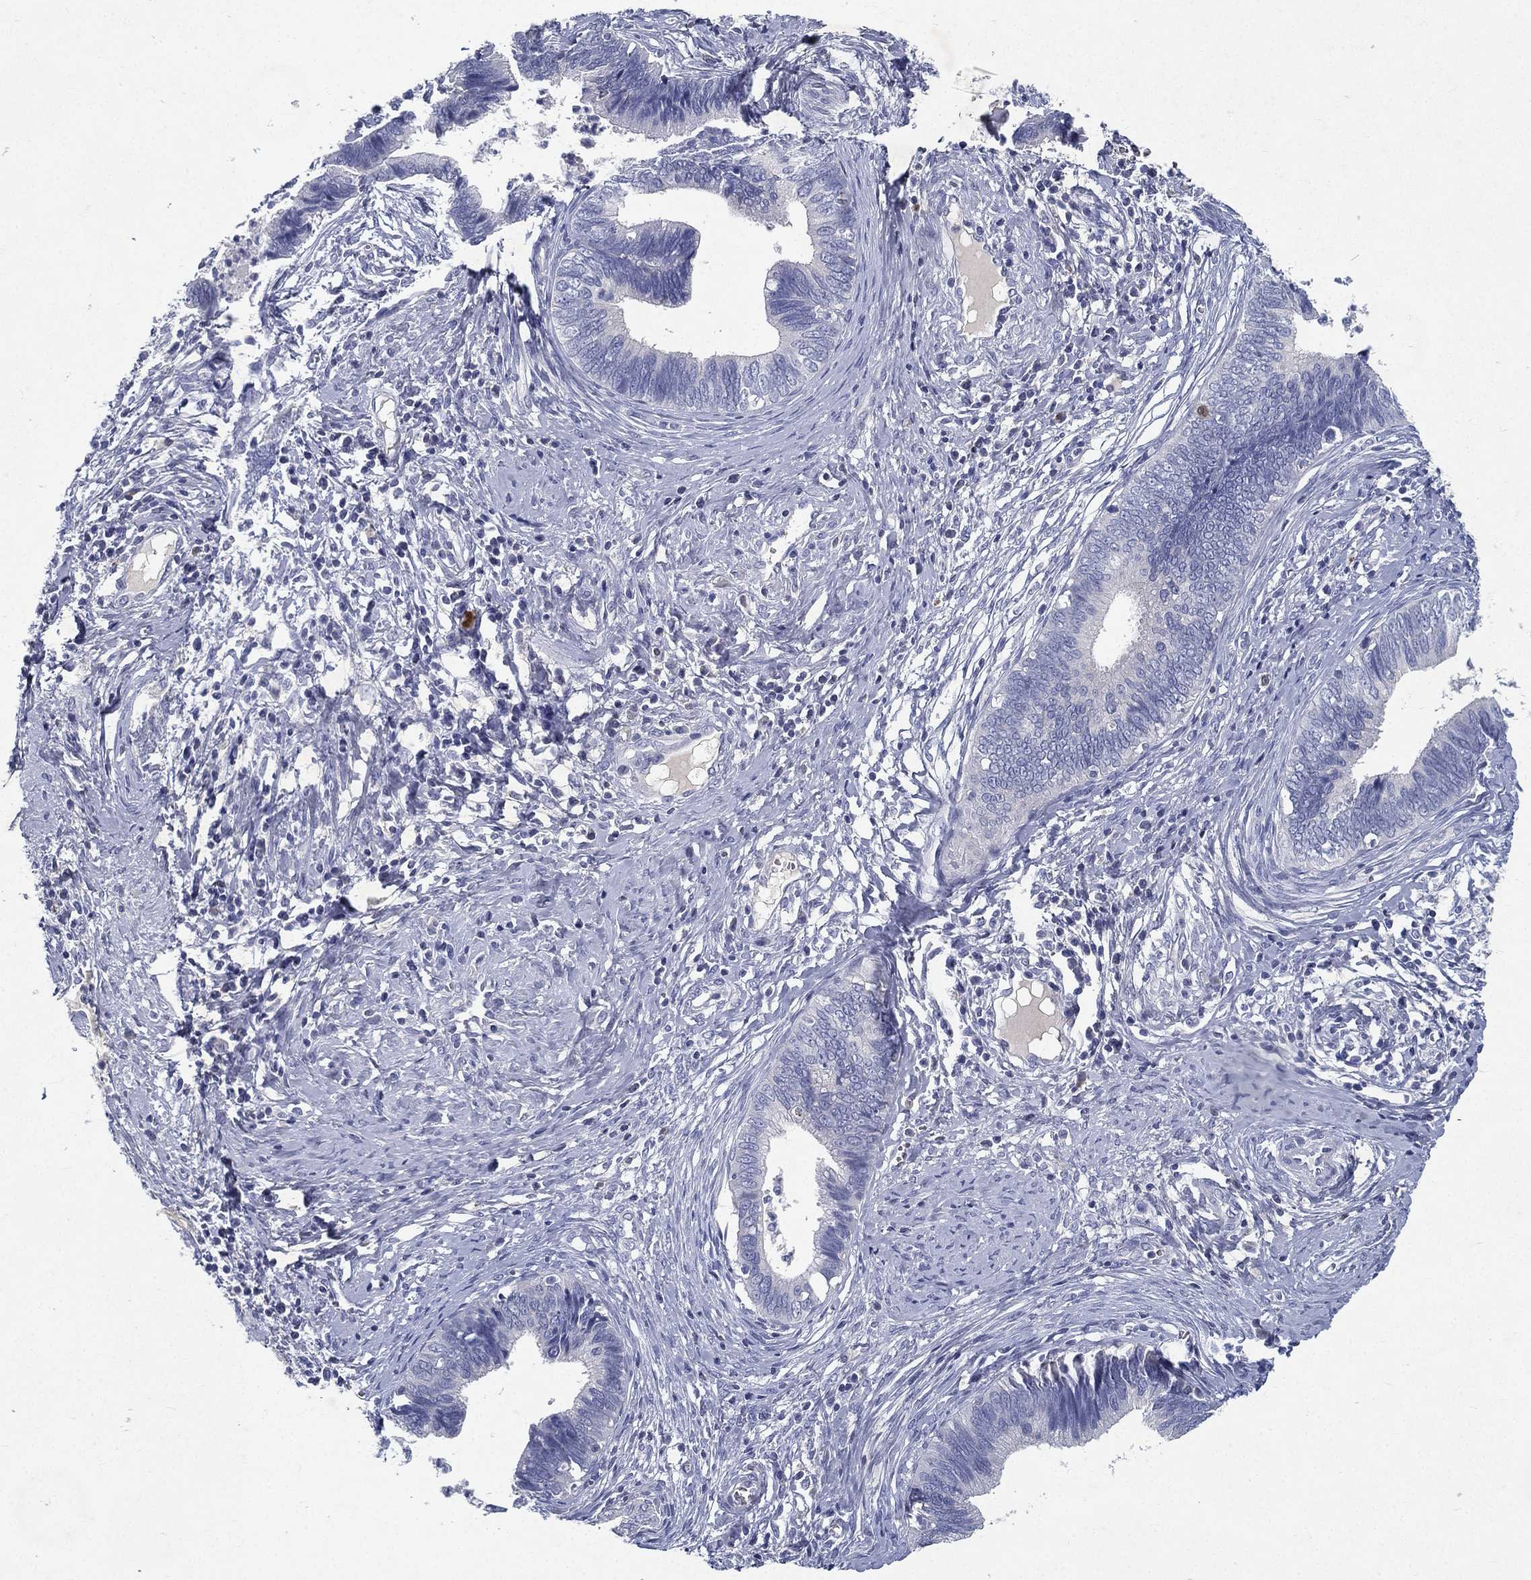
{"staining": {"intensity": "negative", "quantity": "none", "location": "none"}, "tissue": "cervical cancer", "cell_type": "Tumor cells", "image_type": "cancer", "snomed": [{"axis": "morphology", "description": "Adenocarcinoma, NOS"}, {"axis": "topography", "description": "Cervix"}], "caption": "This is an immunohistochemistry (IHC) micrograph of human cervical cancer. There is no expression in tumor cells.", "gene": "RGS13", "patient": {"sex": "female", "age": 42}}